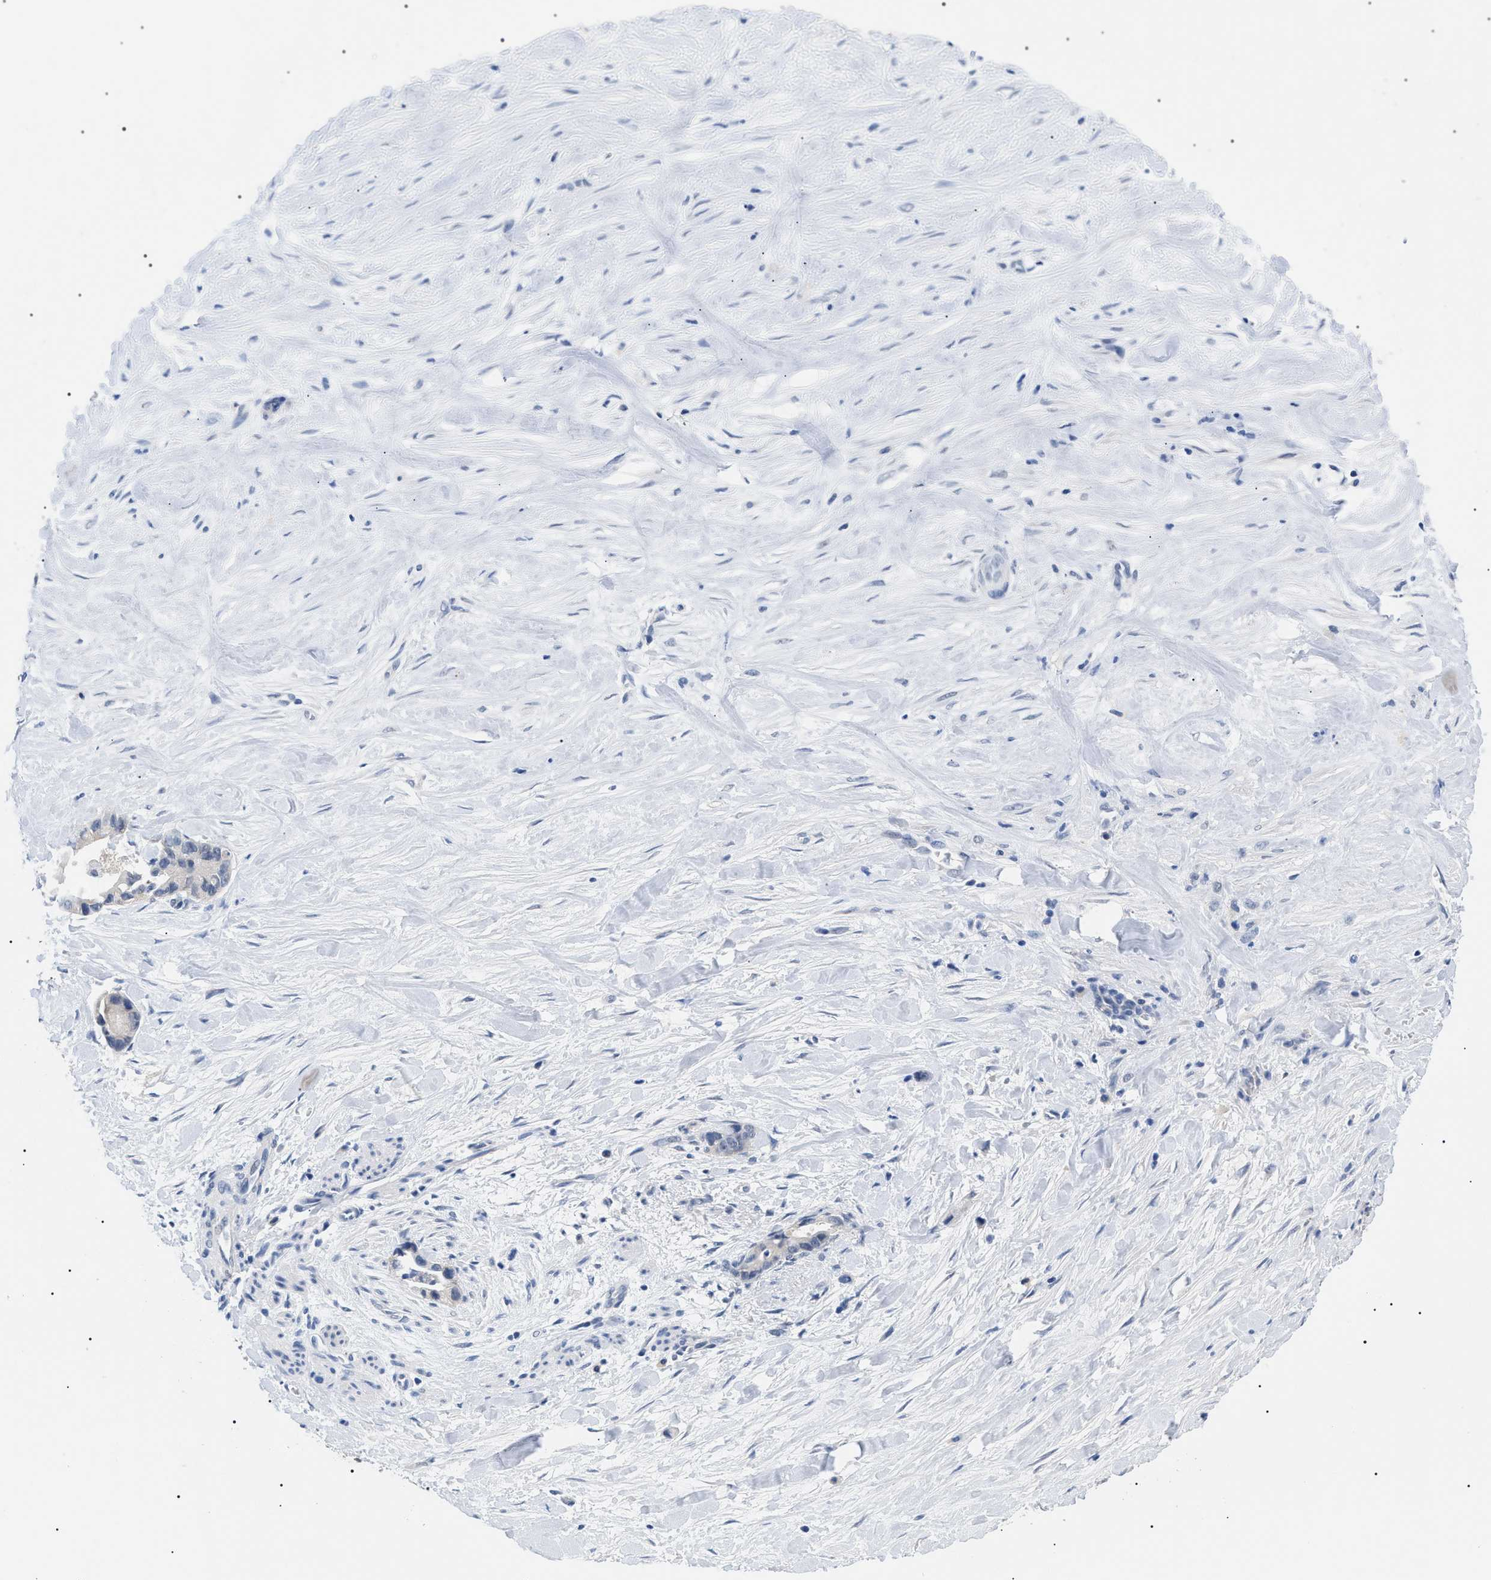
{"staining": {"intensity": "negative", "quantity": "none", "location": "none"}, "tissue": "liver cancer", "cell_type": "Tumor cells", "image_type": "cancer", "snomed": [{"axis": "morphology", "description": "Cholangiocarcinoma"}, {"axis": "topography", "description": "Liver"}], "caption": "A photomicrograph of liver cholangiocarcinoma stained for a protein demonstrates no brown staining in tumor cells.", "gene": "PRRT2", "patient": {"sex": "female", "age": 55}}